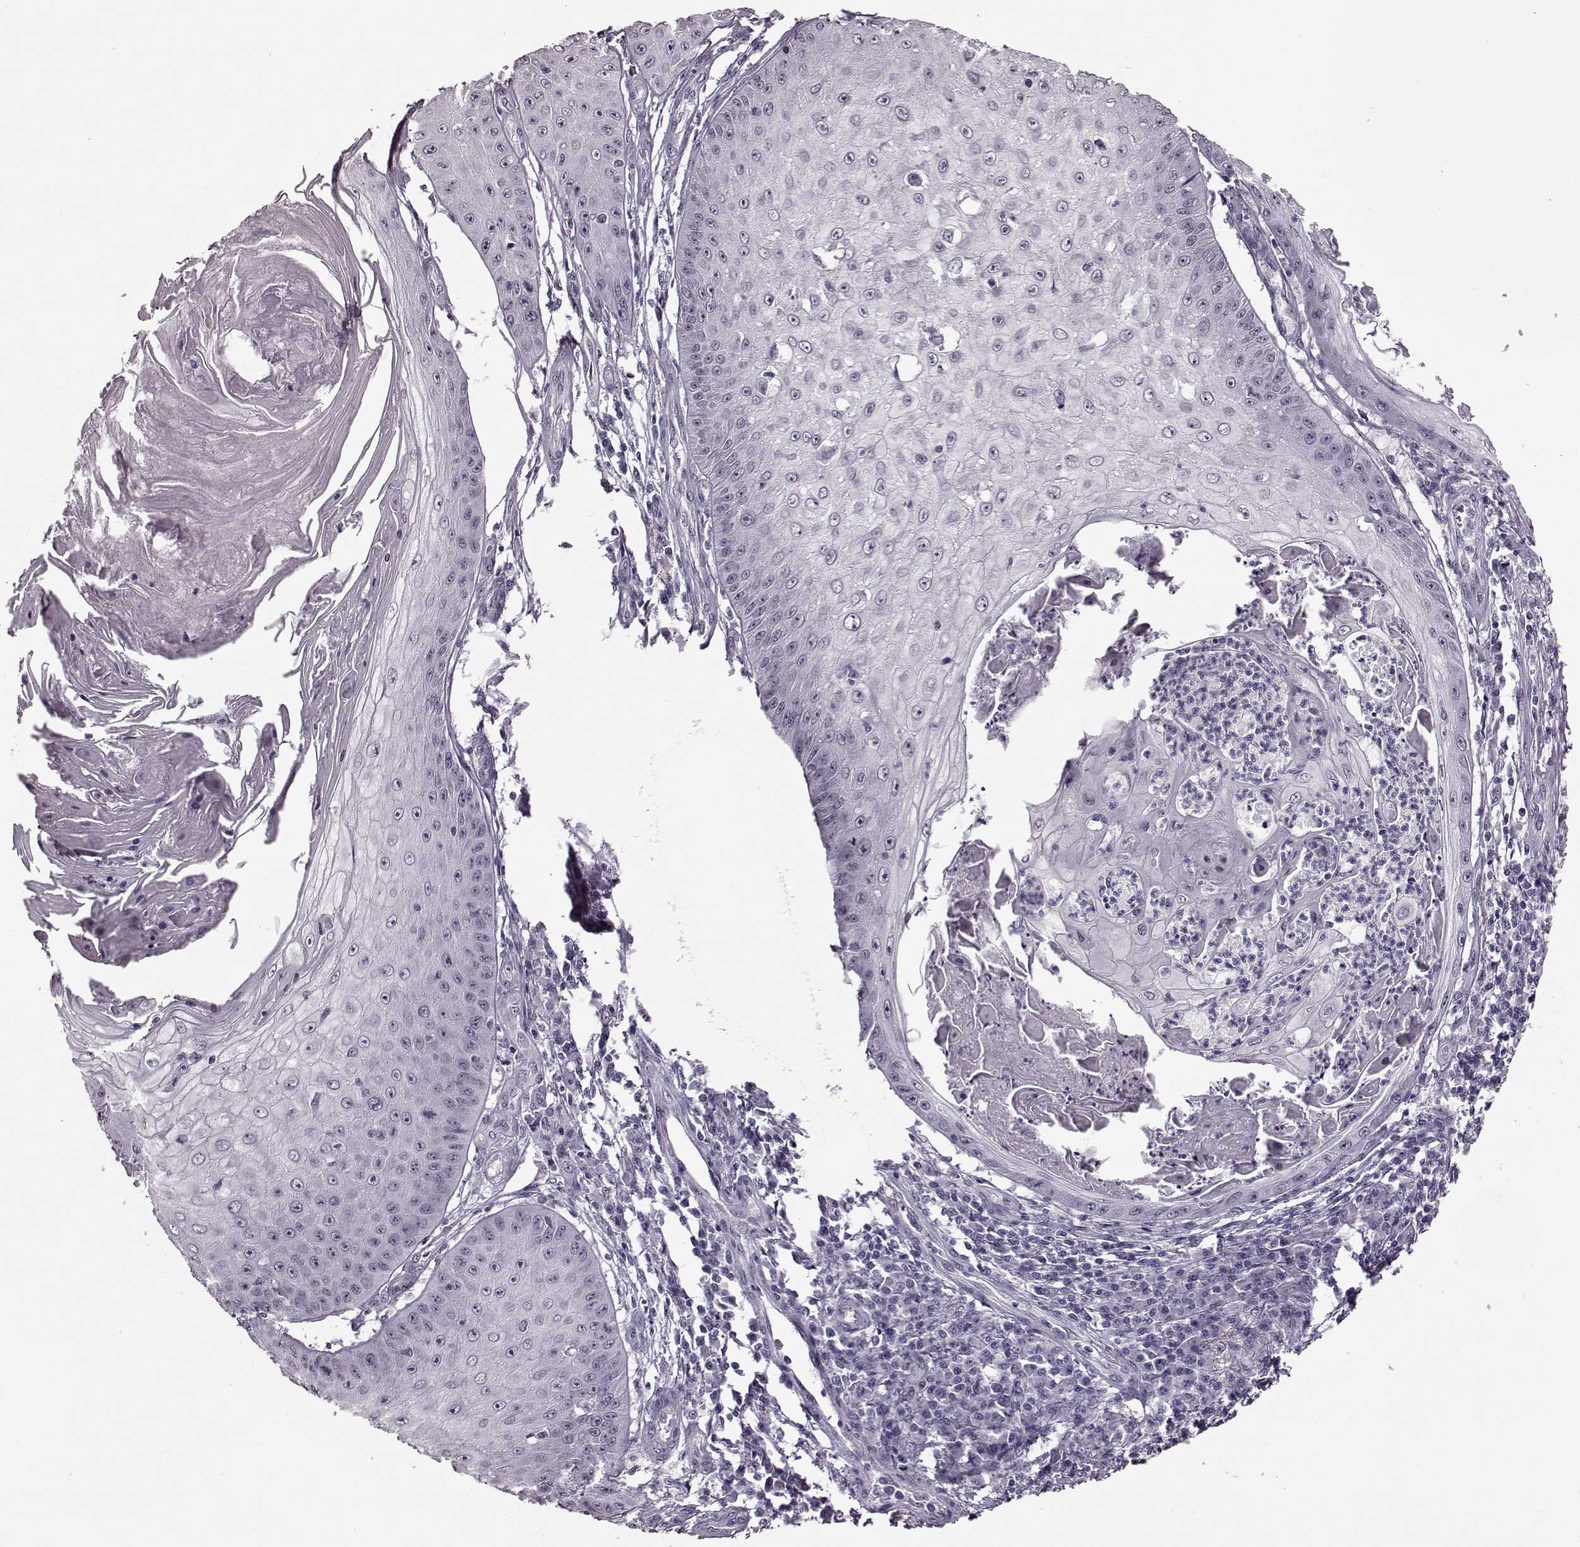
{"staining": {"intensity": "negative", "quantity": "none", "location": "none"}, "tissue": "skin cancer", "cell_type": "Tumor cells", "image_type": "cancer", "snomed": [{"axis": "morphology", "description": "Squamous cell carcinoma, NOS"}, {"axis": "topography", "description": "Skin"}], "caption": "Immunohistochemistry photomicrograph of skin cancer (squamous cell carcinoma) stained for a protein (brown), which shows no positivity in tumor cells. The staining is performed using DAB (3,3'-diaminobenzidine) brown chromogen with nuclei counter-stained in using hematoxylin.", "gene": "STX1B", "patient": {"sex": "male", "age": 70}}